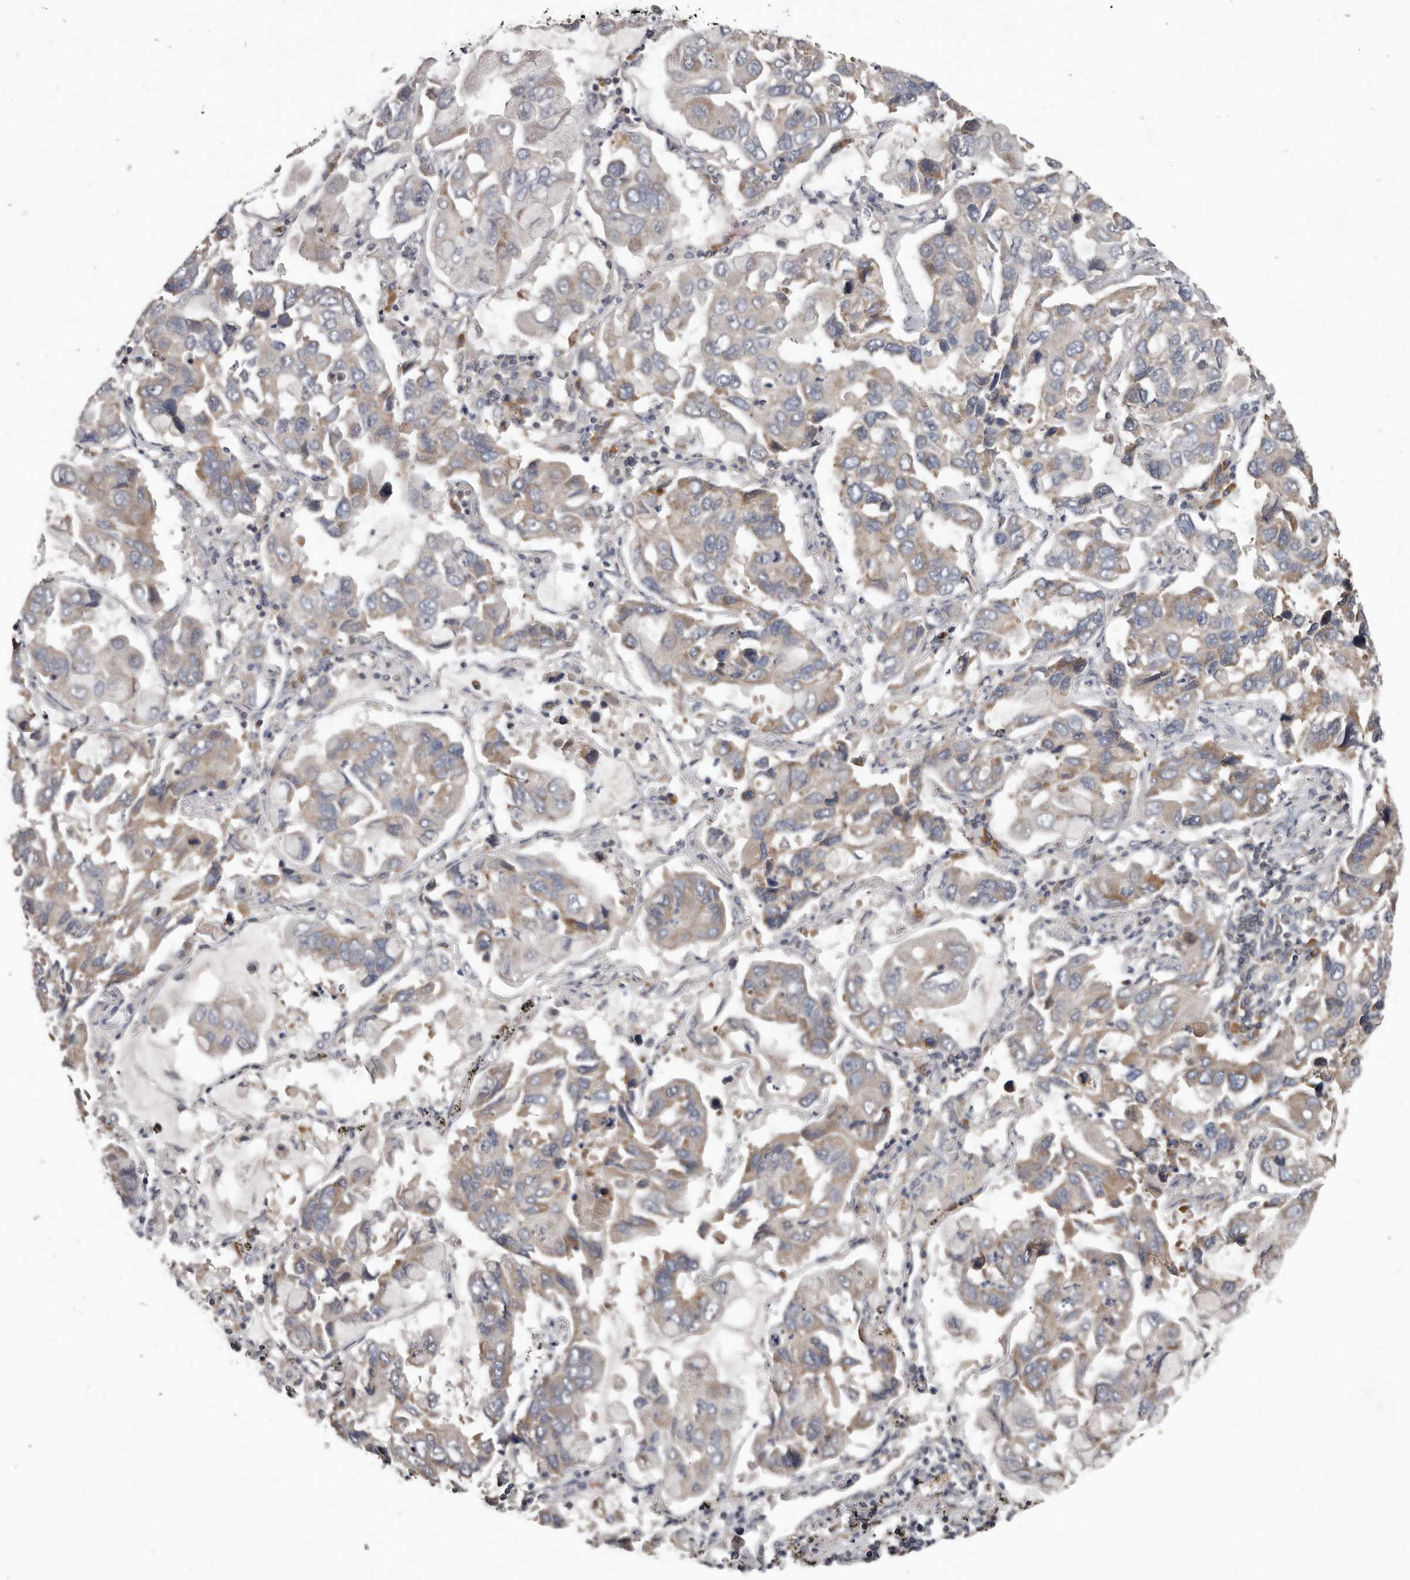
{"staining": {"intensity": "weak", "quantity": "<25%", "location": "cytoplasmic/membranous"}, "tissue": "lung cancer", "cell_type": "Tumor cells", "image_type": "cancer", "snomed": [{"axis": "morphology", "description": "Adenocarcinoma, NOS"}, {"axis": "topography", "description": "Lung"}], "caption": "Tumor cells are negative for brown protein staining in lung cancer (adenocarcinoma). (Stains: DAB (3,3'-diaminobenzidine) immunohistochemistry (IHC) with hematoxylin counter stain, Microscopy: brightfield microscopy at high magnification).", "gene": "AKNAD1", "patient": {"sex": "male", "age": 64}}